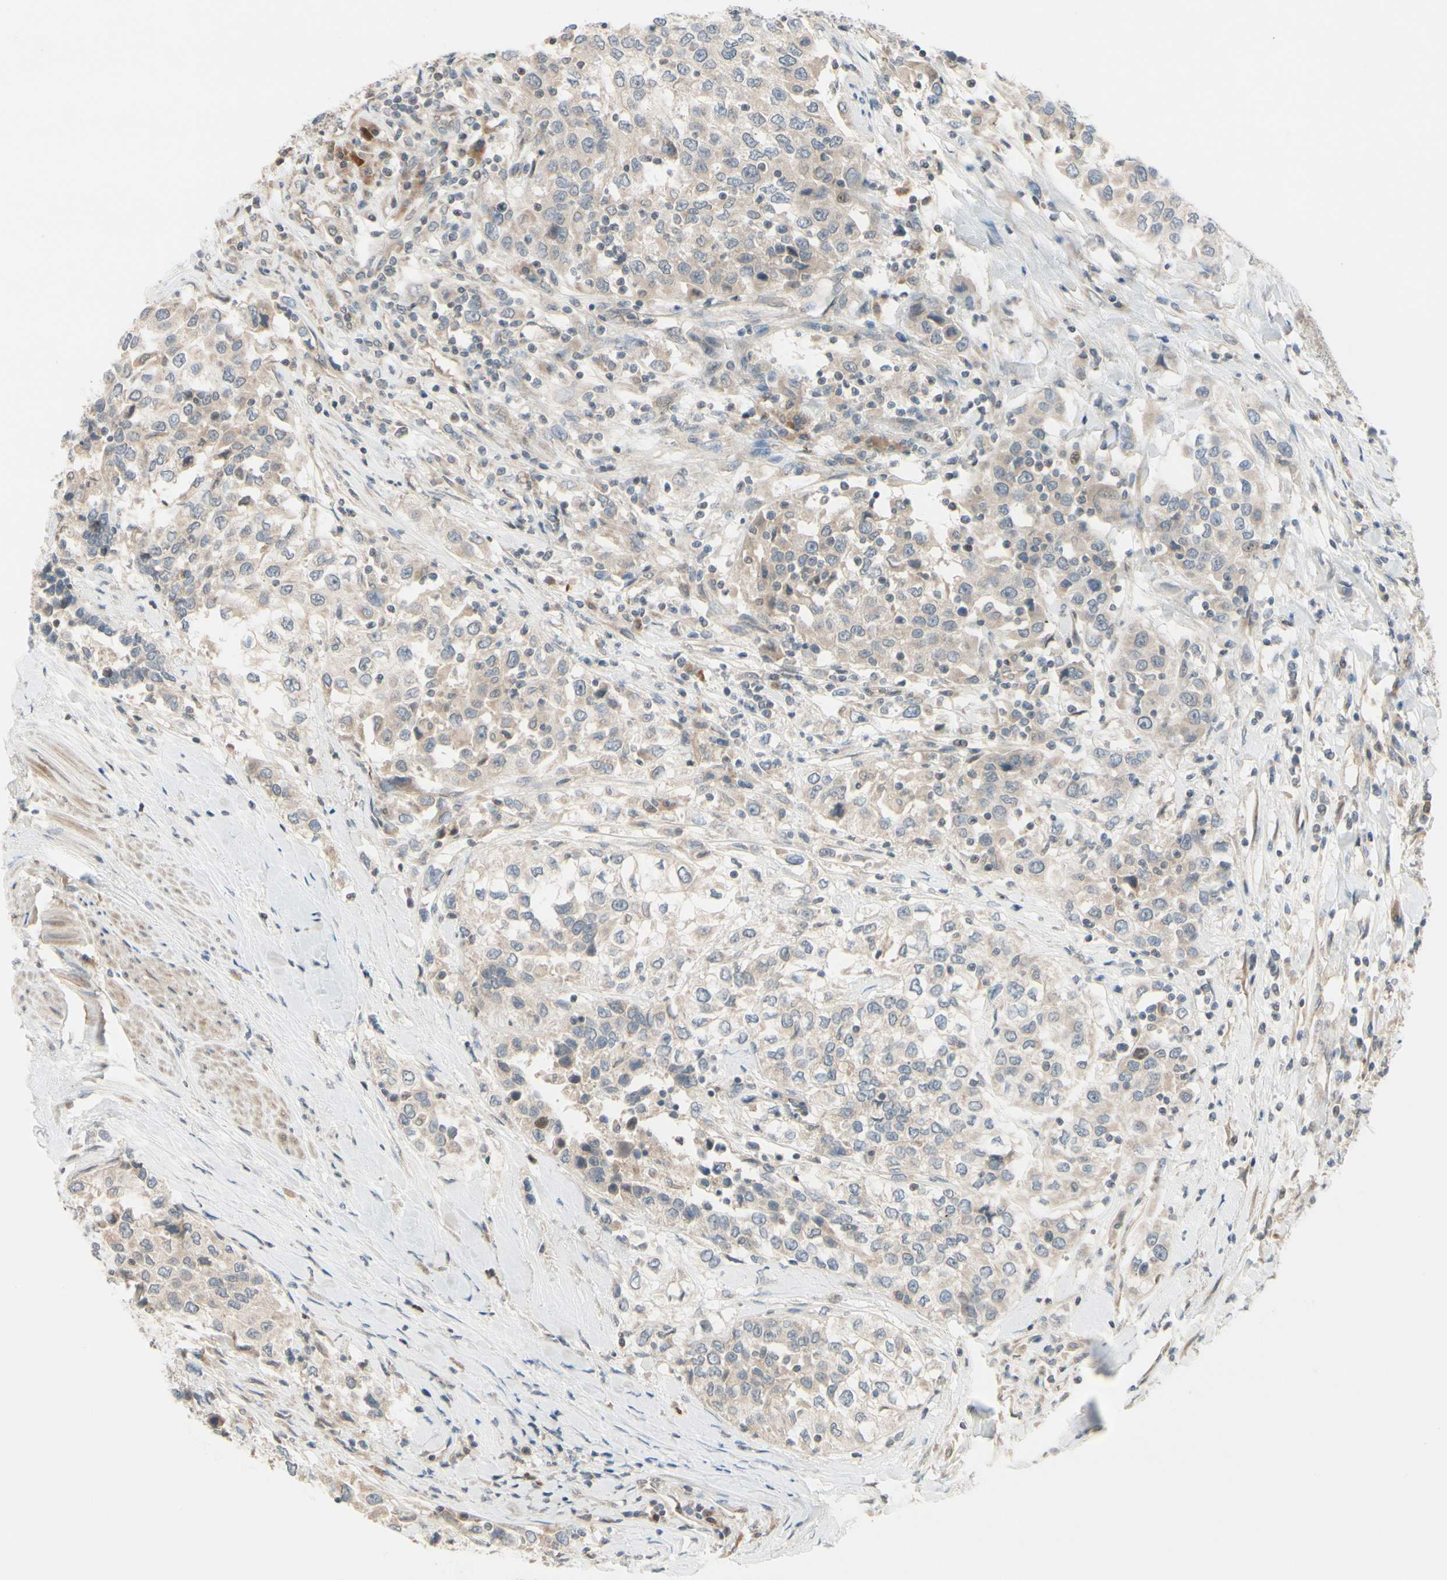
{"staining": {"intensity": "weak", "quantity": "25%-75%", "location": "cytoplasmic/membranous"}, "tissue": "urothelial cancer", "cell_type": "Tumor cells", "image_type": "cancer", "snomed": [{"axis": "morphology", "description": "Urothelial carcinoma, High grade"}, {"axis": "topography", "description": "Urinary bladder"}], "caption": "Approximately 25%-75% of tumor cells in human urothelial cancer display weak cytoplasmic/membranous protein expression as visualized by brown immunohistochemical staining.", "gene": "FGF10", "patient": {"sex": "female", "age": 80}}